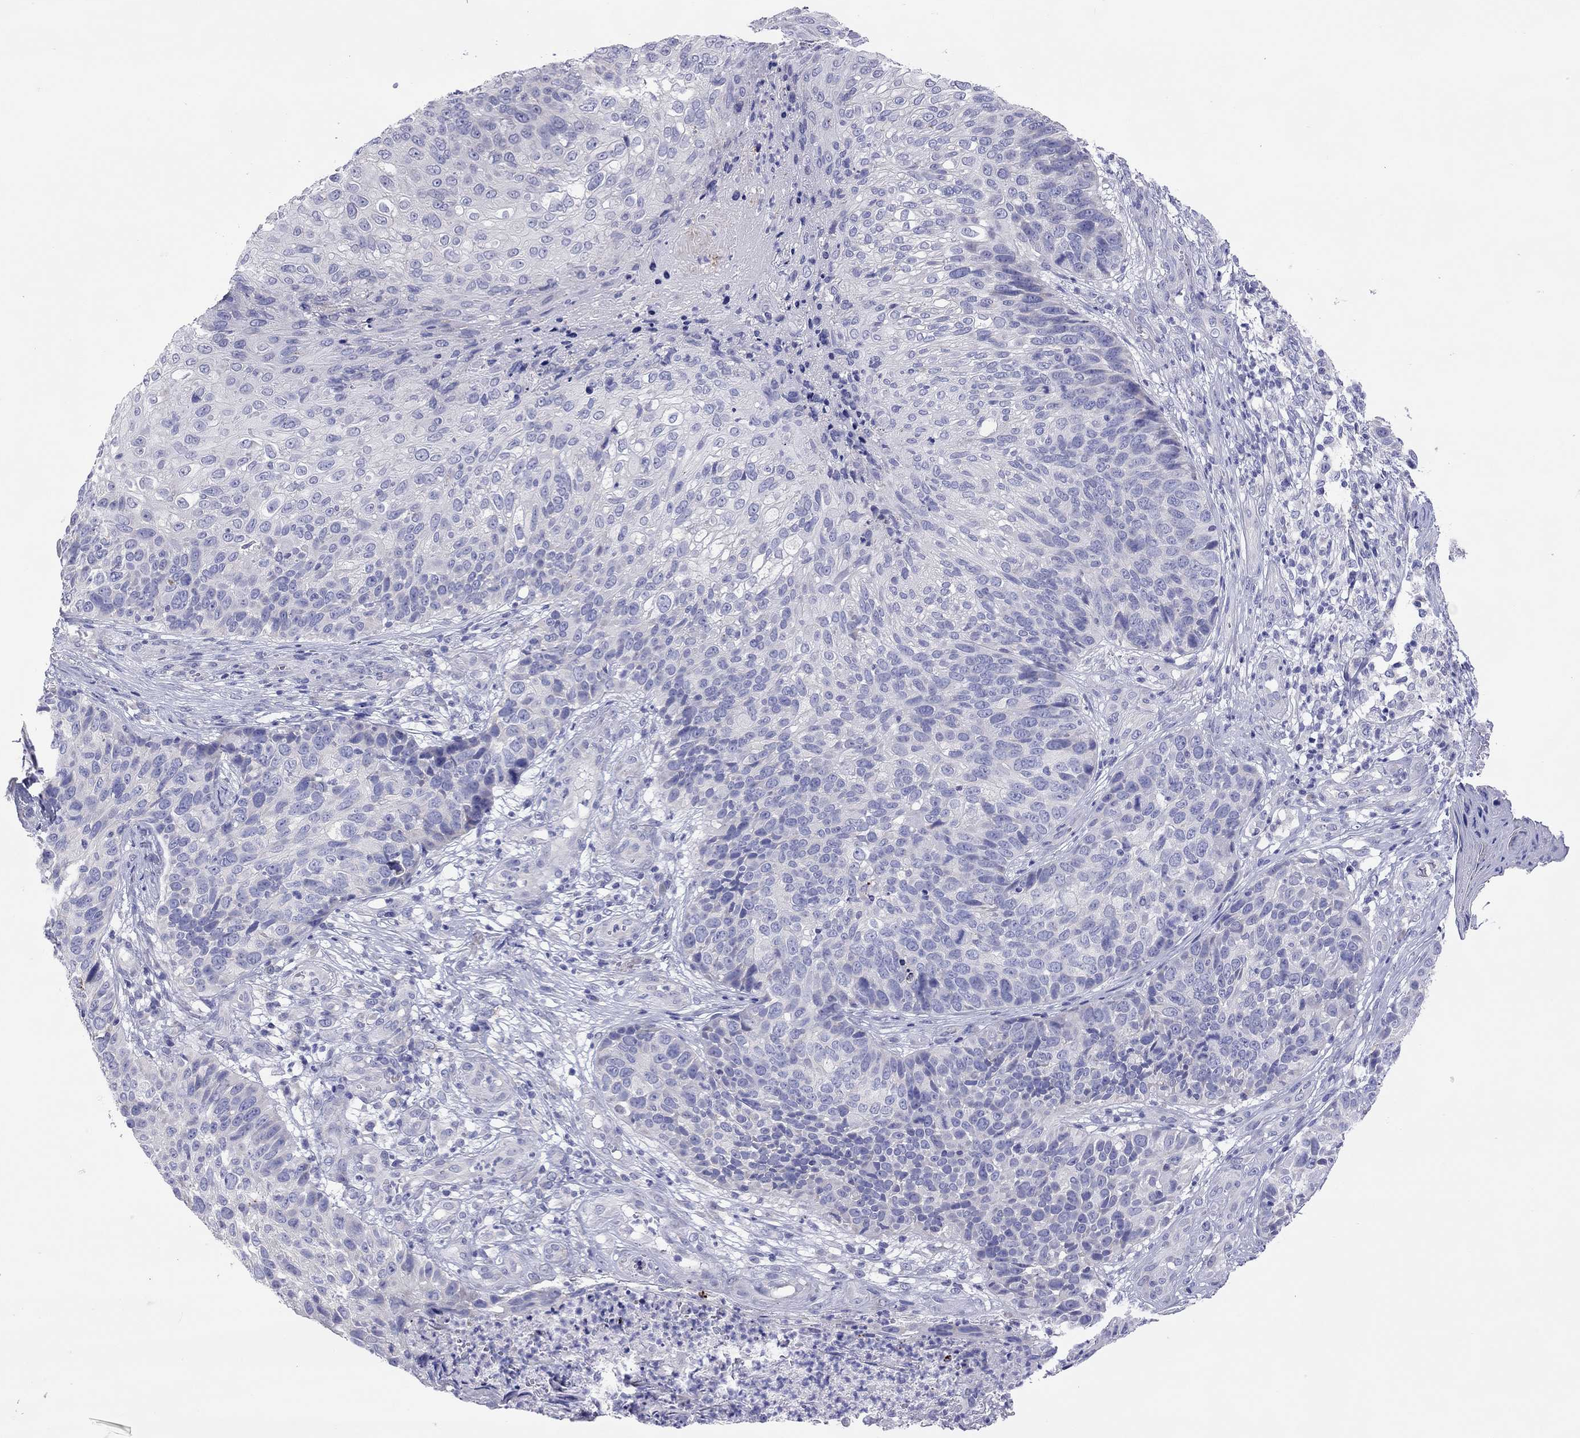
{"staining": {"intensity": "negative", "quantity": "none", "location": "none"}, "tissue": "skin cancer", "cell_type": "Tumor cells", "image_type": "cancer", "snomed": [{"axis": "morphology", "description": "Squamous cell carcinoma, NOS"}, {"axis": "topography", "description": "Skin"}], "caption": "This is an immunohistochemistry (IHC) image of skin cancer (squamous cell carcinoma). There is no positivity in tumor cells.", "gene": "COL9A1", "patient": {"sex": "male", "age": 92}}